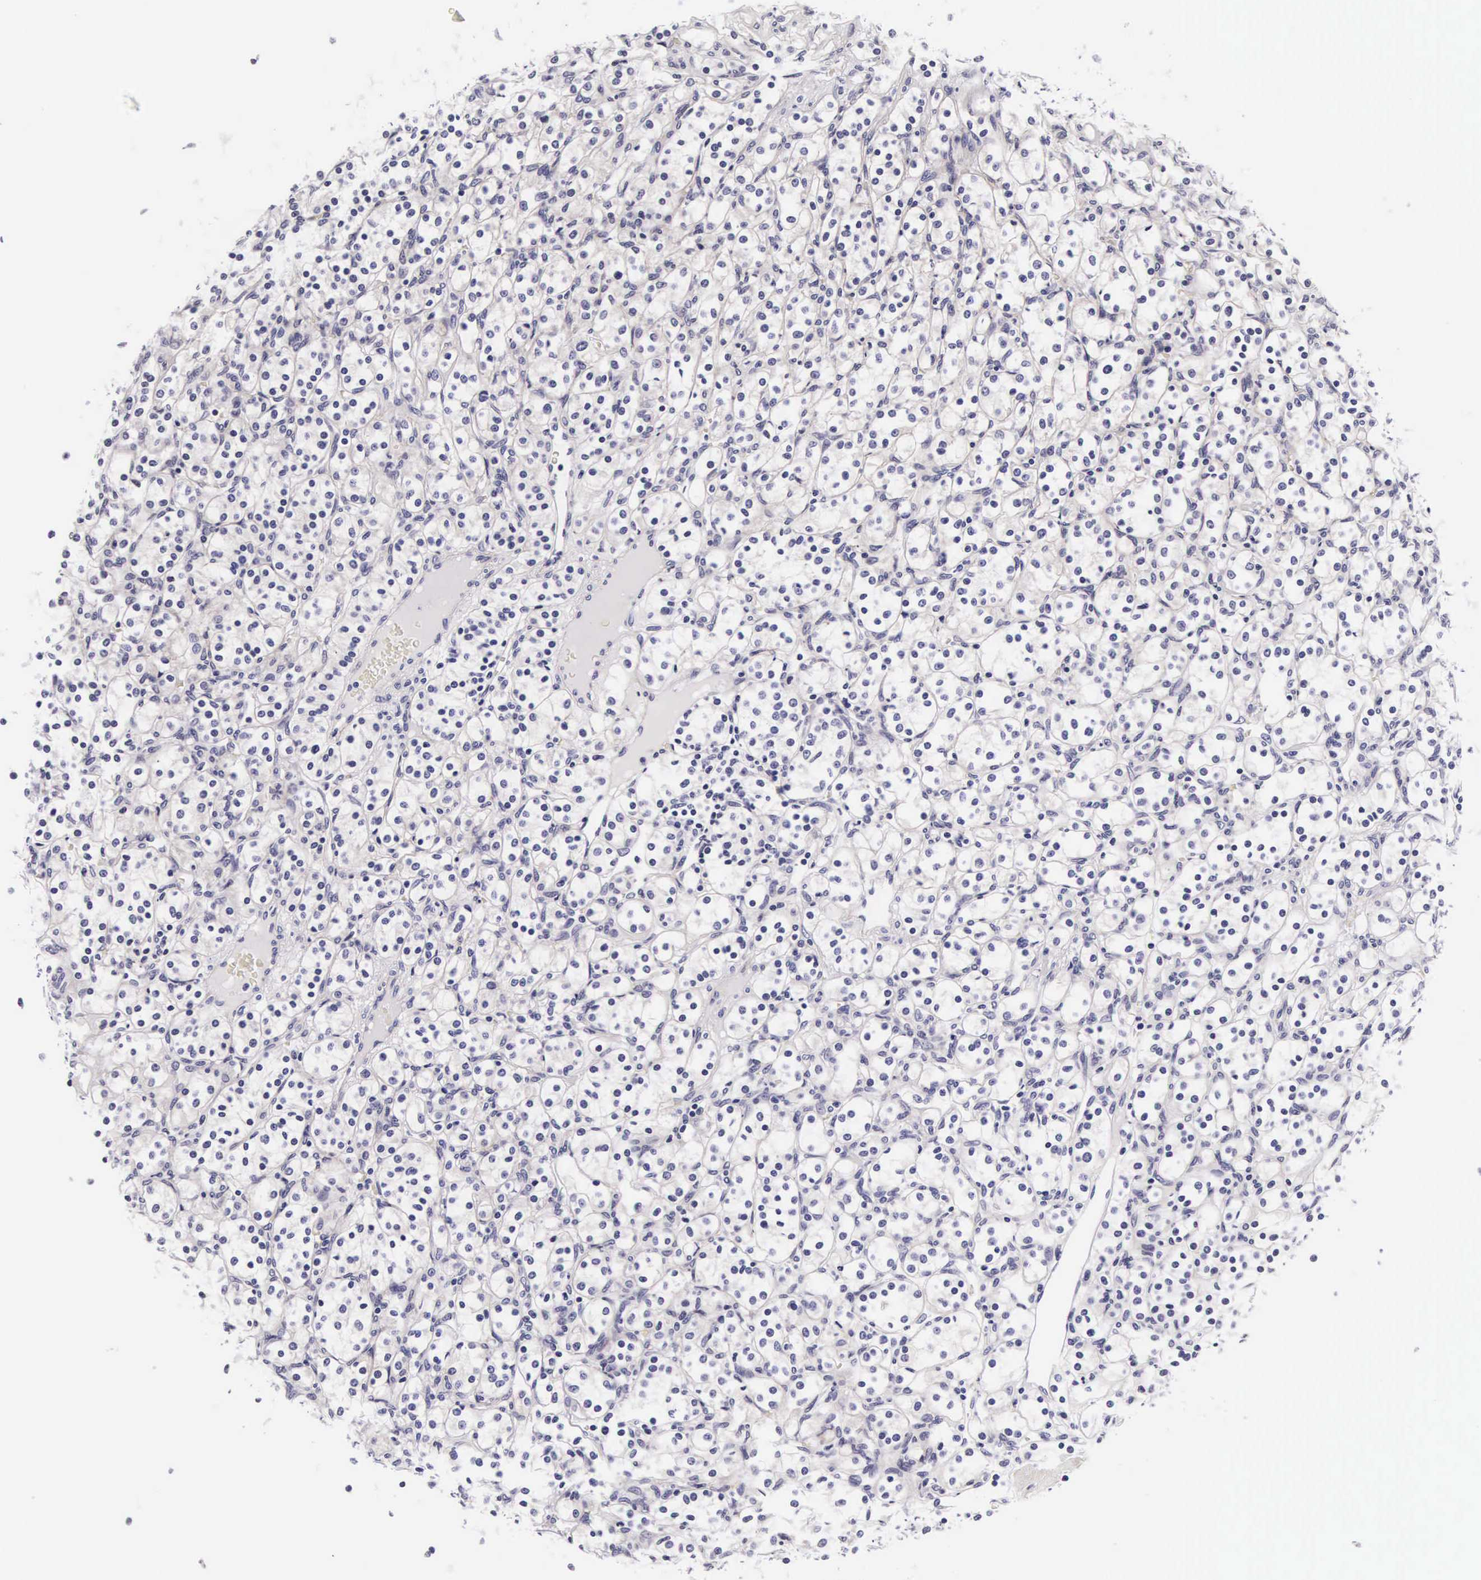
{"staining": {"intensity": "negative", "quantity": "none", "location": "none"}, "tissue": "renal cancer", "cell_type": "Tumor cells", "image_type": "cancer", "snomed": [{"axis": "morphology", "description": "Adenocarcinoma, NOS"}, {"axis": "topography", "description": "Kidney"}], "caption": "Tumor cells are negative for protein expression in human adenocarcinoma (renal).", "gene": "PHETA2", "patient": {"sex": "male", "age": 77}}